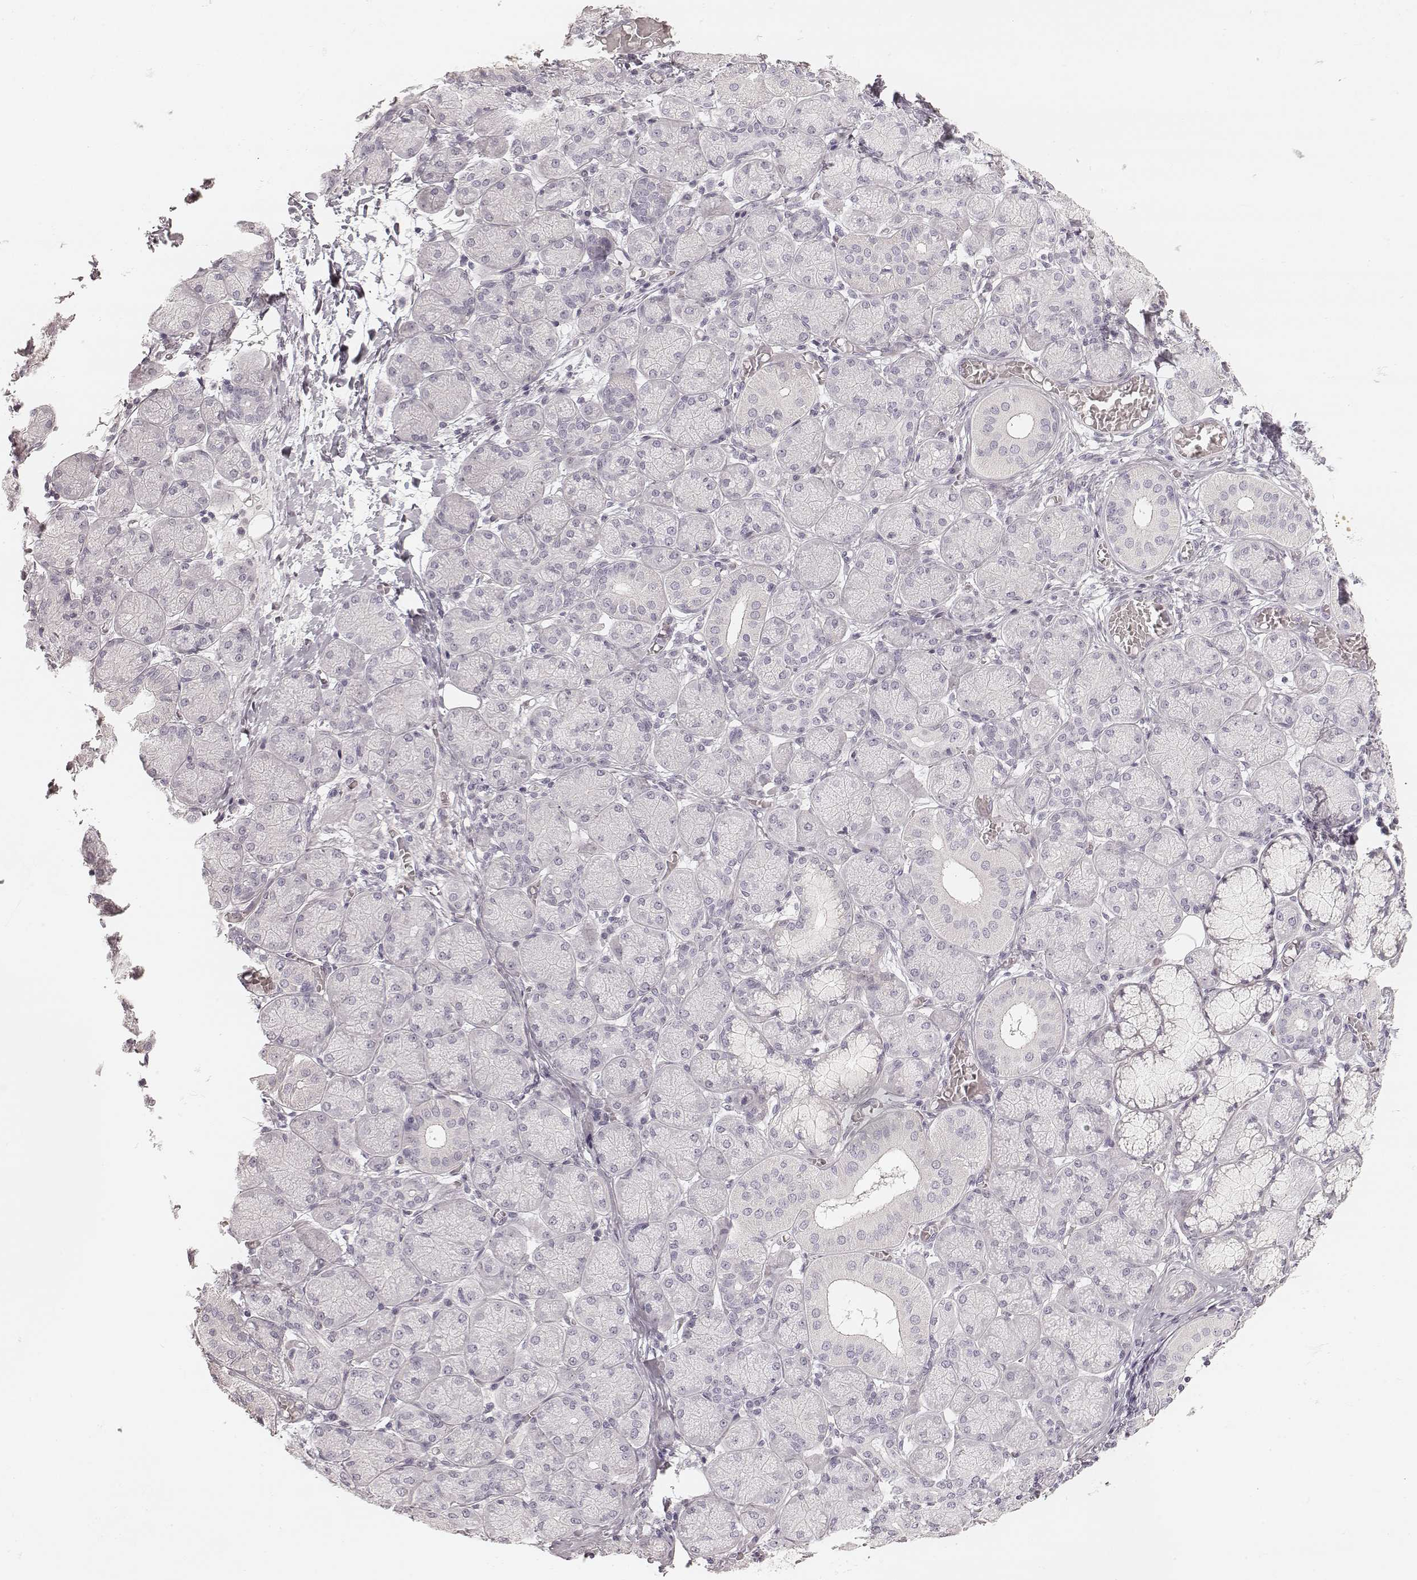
{"staining": {"intensity": "negative", "quantity": "none", "location": "none"}, "tissue": "salivary gland", "cell_type": "Glandular cells", "image_type": "normal", "snomed": [{"axis": "morphology", "description": "Normal tissue, NOS"}, {"axis": "topography", "description": "Salivary gland"}, {"axis": "topography", "description": "Peripheral nerve tissue"}], "caption": "This is a histopathology image of immunohistochemistry staining of unremarkable salivary gland, which shows no expression in glandular cells. (DAB IHC visualized using brightfield microscopy, high magnification).", "gene": "SPATA24", "patient": {"sex": "female", "age": 24}}